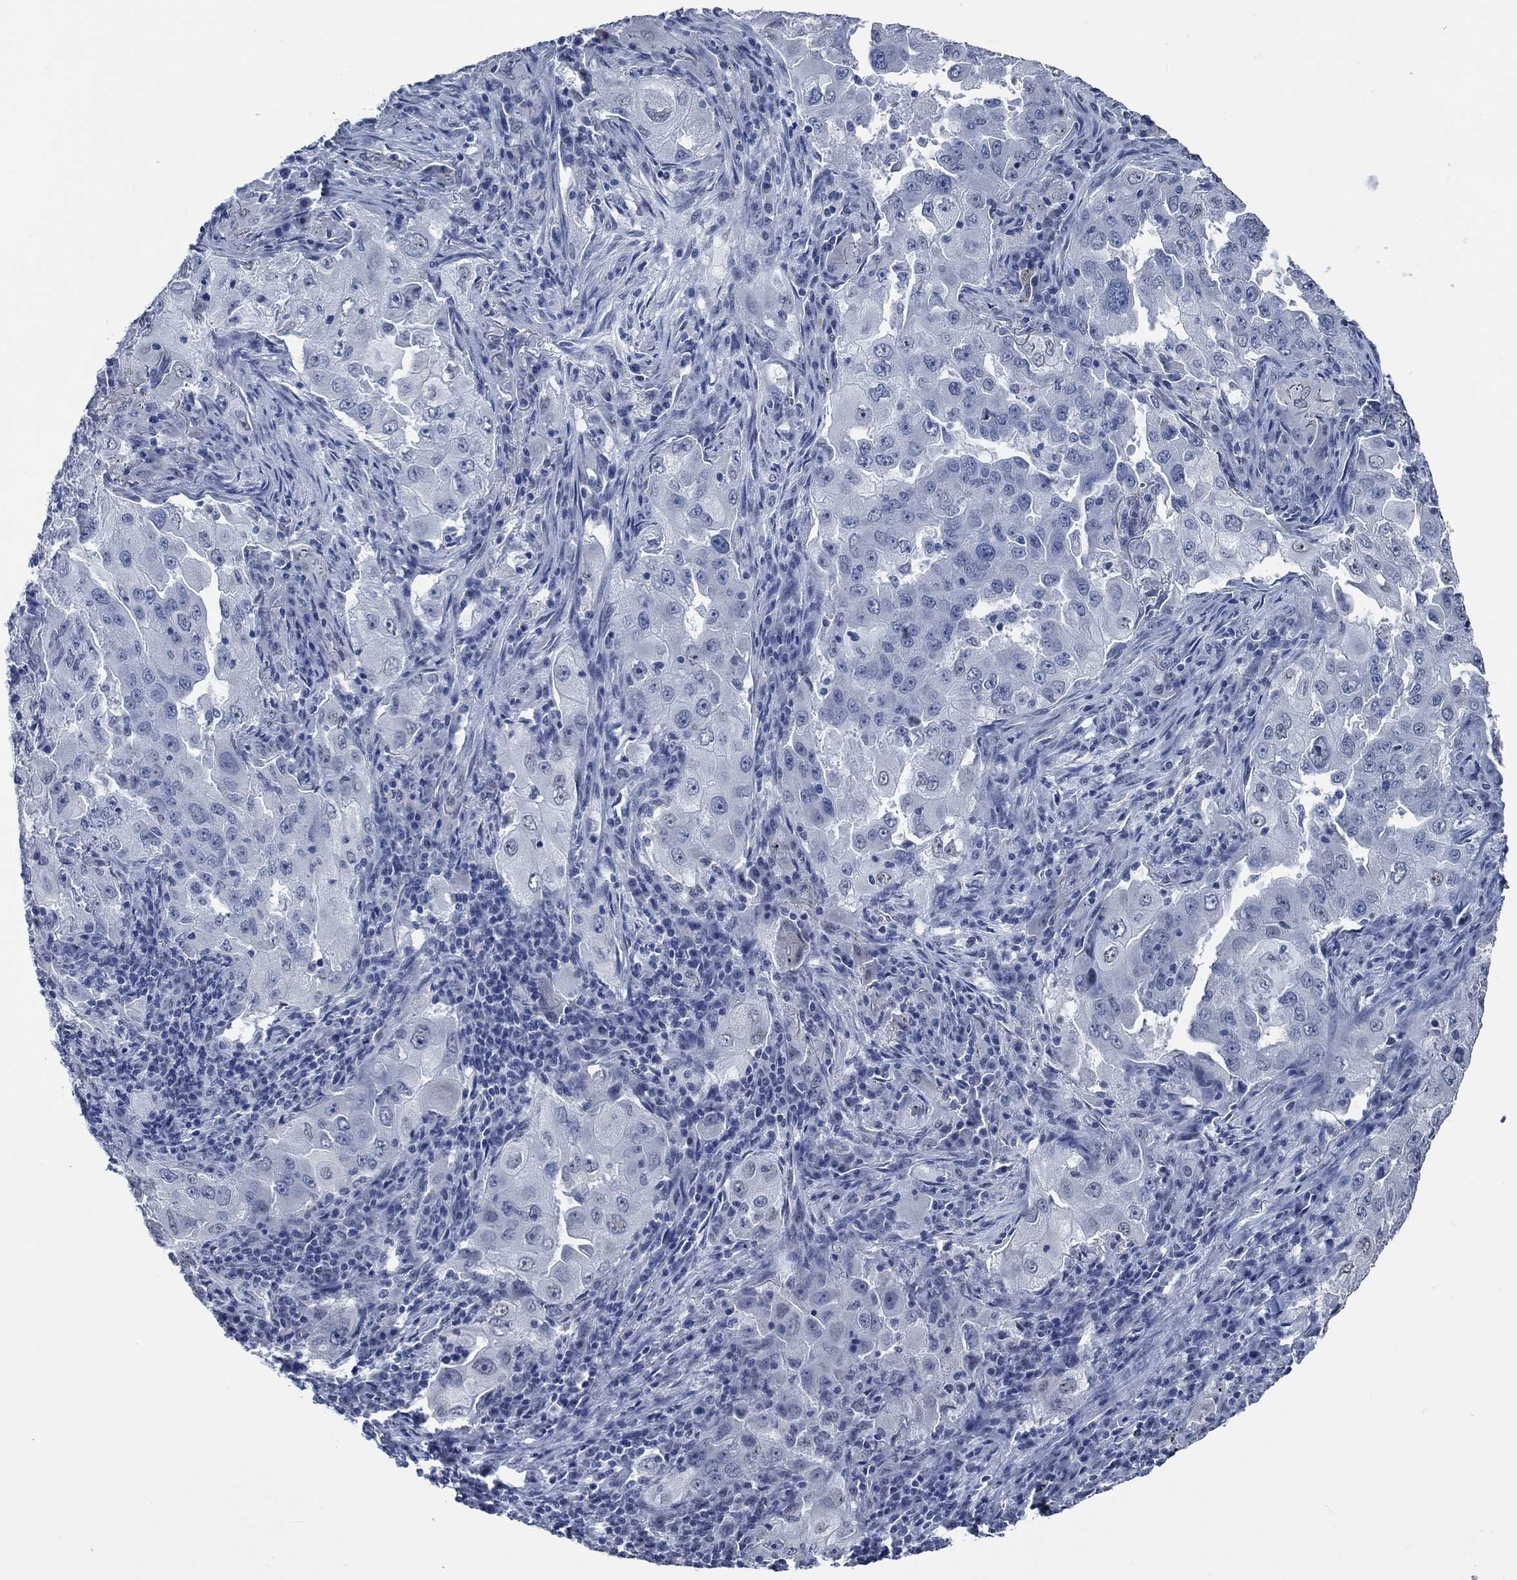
{"staining": {"intensity": "negative", "quantity": "none", "location": "none"}, "tissue": "lung cancer", "cell_type": "Tumor cells", "image_type": "cancer", "snomed": [{"axis": "morphology", "description": "Adenocarcinoma, NOS"}, {"axis": "topography", "description": "Lung"}], "caption": "Immunohistochemistry micrograph of lung cancer stained for a protein (brown), which displays no staining in tumor cells.", "gene": "OBSCN", "patient": {"sex": "female", "age": 61}}